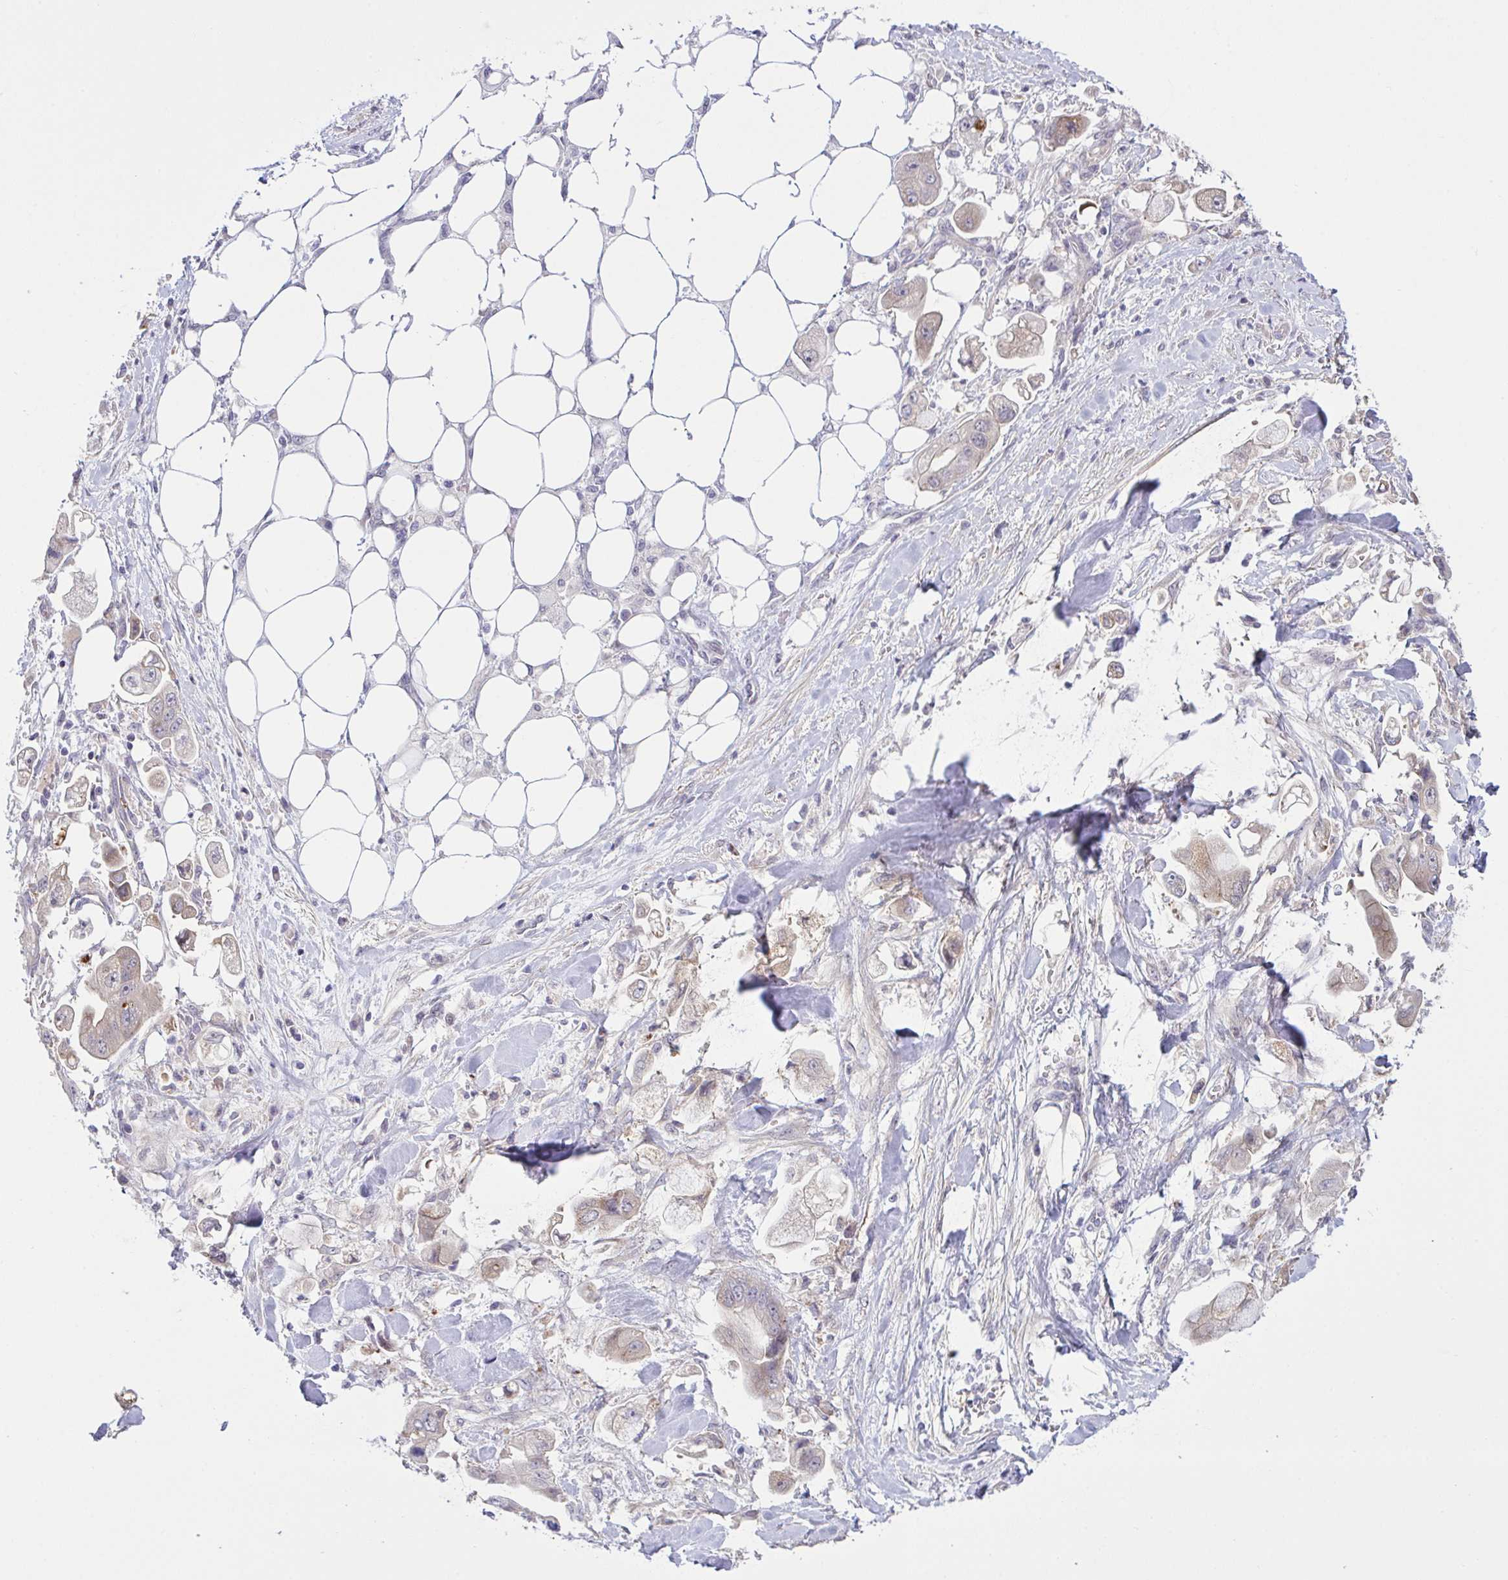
{"staining": {"intensity": "weak", "quantity": "<25%", "location": "cytoplasmic/membranous"}, "tissue": "stomach cancer", "cell_type": "Tumor cells", "image_type": "cancer", "snomed": [{"axis": "morphology", "description": "Adenocarcinoma, NOS"}, {"axis": "topography", "description": "Stomach"}], "caption": "Human adenocarcinoma (stomach) stained for a protein using IHC reveals no positivity in tumor cells.", "gene": "SYNPO2L", "patient": {"sex": "male", "age": 62}}